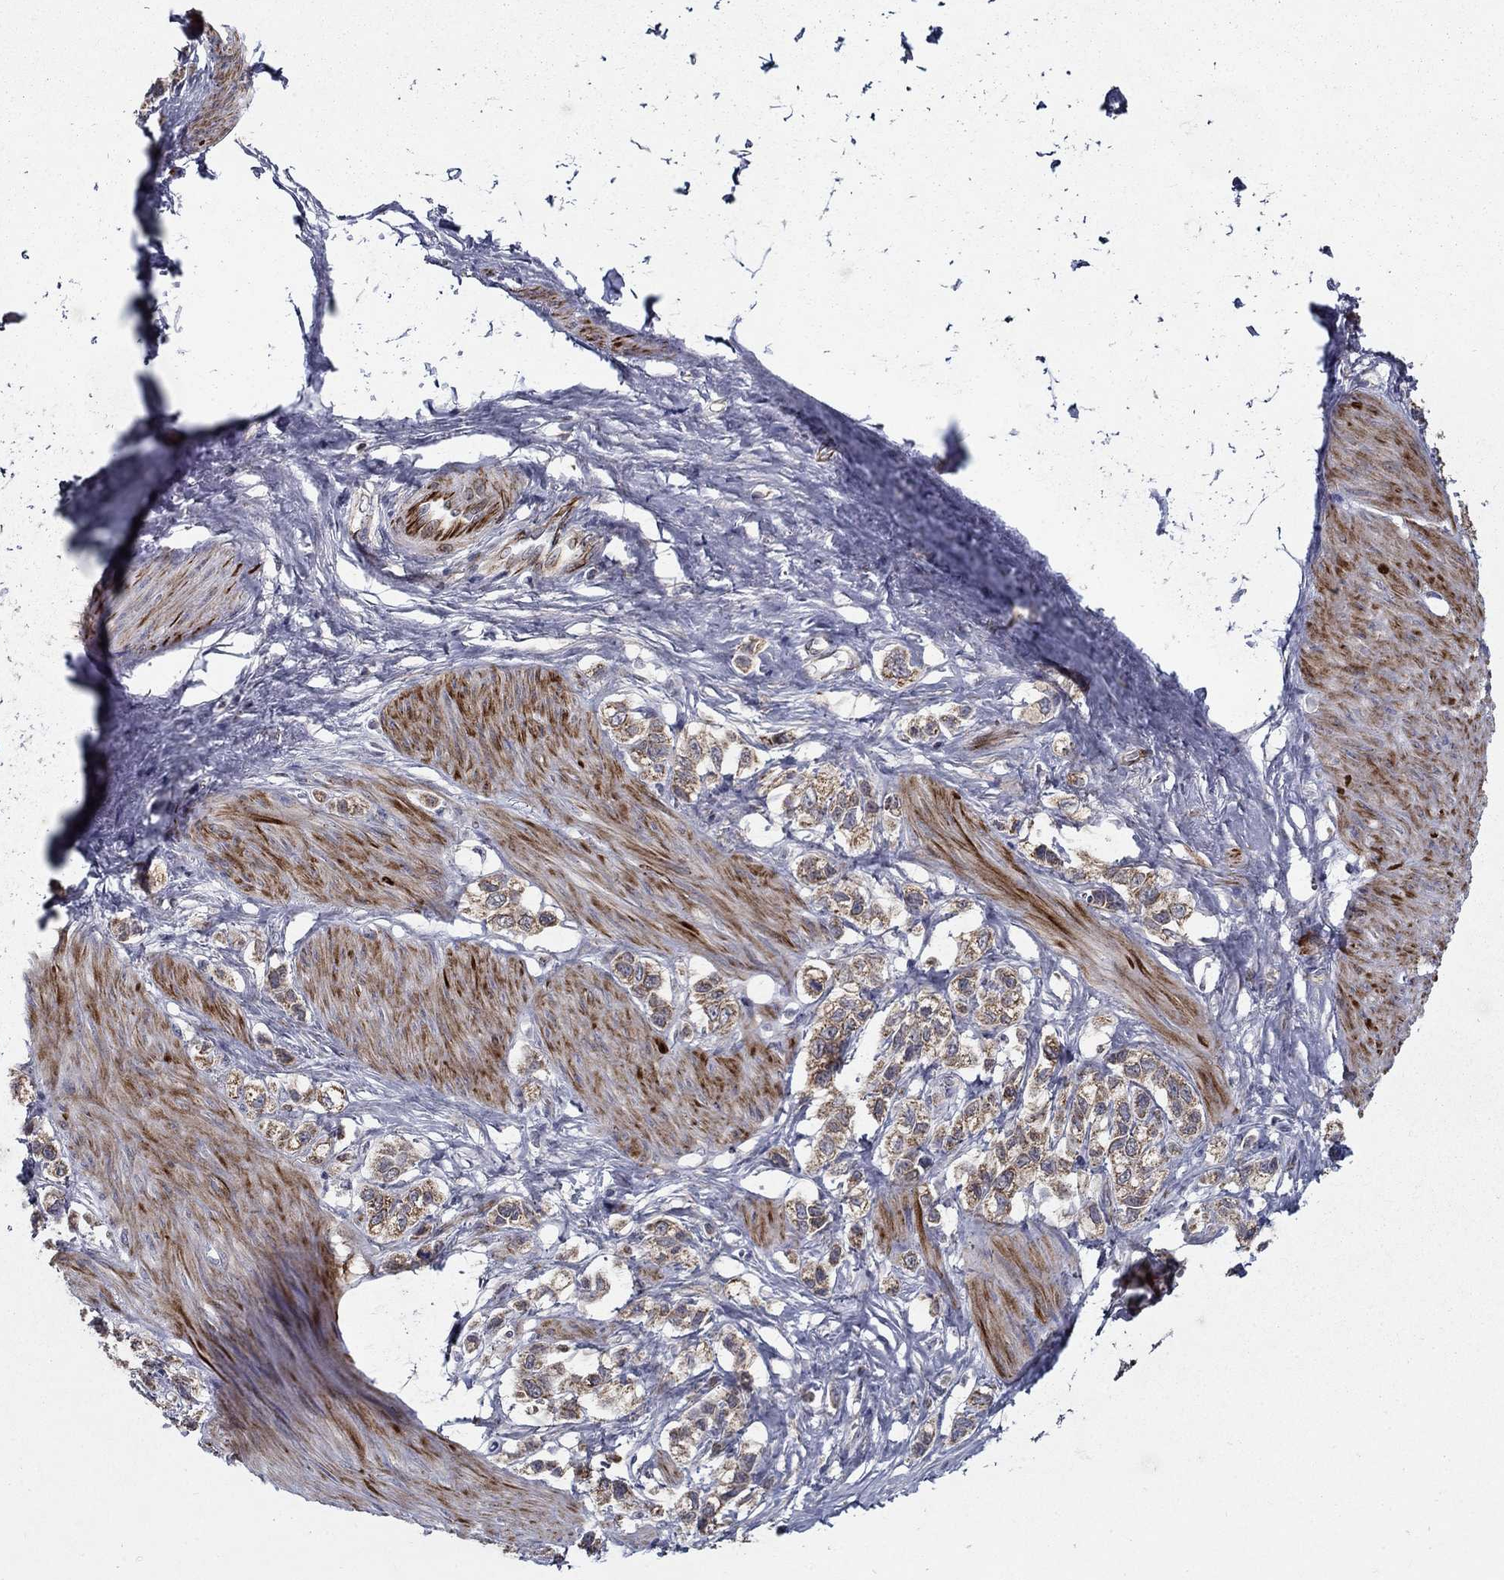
{"staining": {"intensity": "moderate", "quantity": ">75%", "location": "cytoplasmic/membranous"}, "tissue": "stomach cancer", "cell_type": "Tumor cells", "image_type": "cancer", "snomed": [{"axis": "morphology", "description": "Normal tissue, NOS"}, {"axis": "morphology", "description": "Adenocarcinoma, NOS"}, {"axis": "morphology", "description": "Adenocarcinoma, High grade"}, {"axis": "topography", "description": "Stomach, upper"}, {"axis": "topography", "description": "Stomach"}], "caption": "Immunohistochemical staining of human stomach cancer shows medium levels of moderate cytoplasmic/membranous protein staining in approximately >75% of tumor cells. The protein is shown in brown color, while the nuclei are stained blue.", "gene": "LACTB2", "patient": {"sex": "female", "age": 65}}